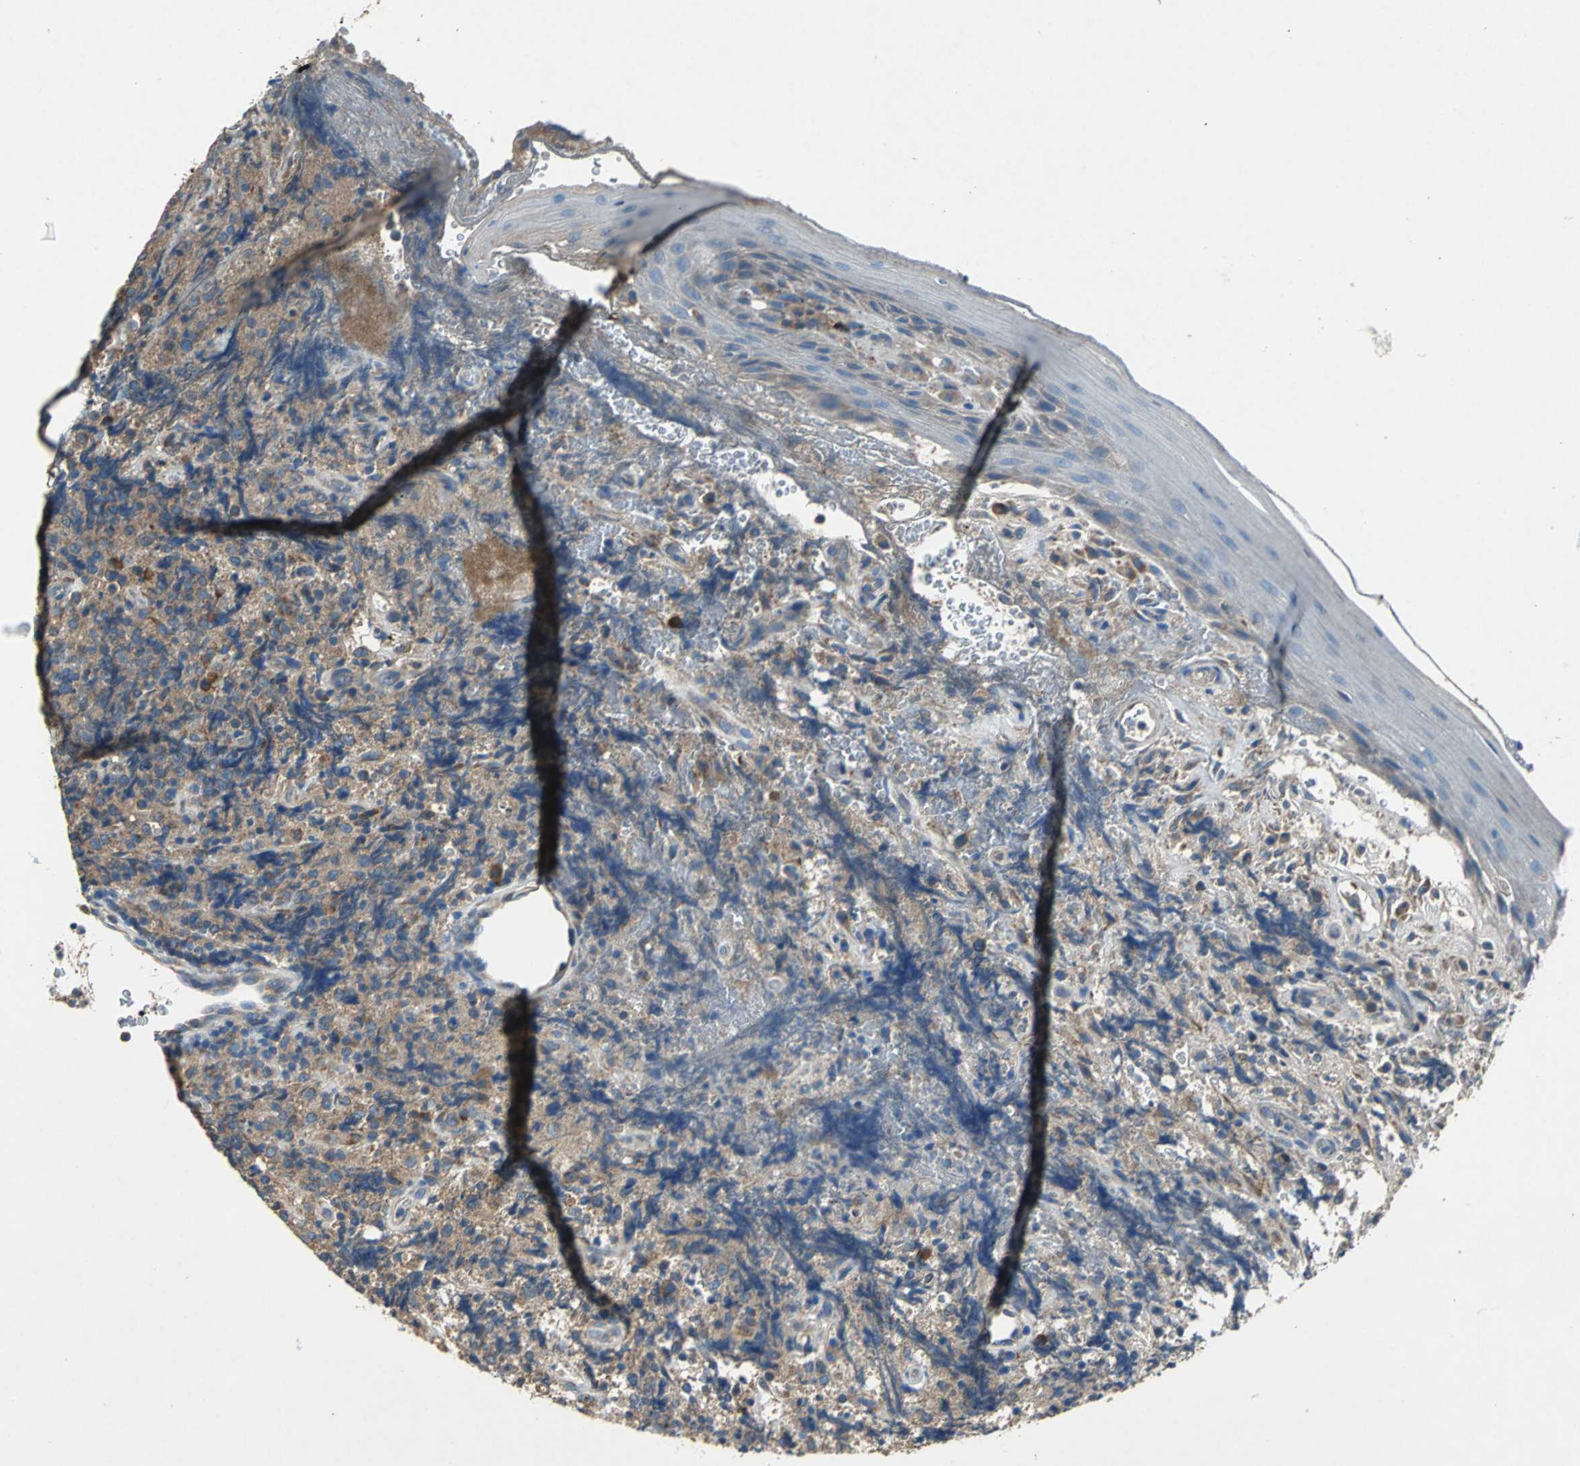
{"staining": {"intensity": "moderate", "quantity": ">75%", "location": "cytoplasmic/membranous"}, "tissue": "lymphoma", "cell_type": "Tumor cells", "image_type": "cancer", "snomed": [{"axis": "morphology", "description": "Malignant lymphoma, non-Hodgkin's type, High grade"}, {"axis": "topography", "description": "Tonsil"}], "caption": "An immunohistochemistry photomicrograph of tumor tissue is shown. Protein staining in brown labels moderate cytoplasmic/membranous positivity in lymphoma within tumor cells. (IHC, brightfield microscopy, high magnification).", "gene": "HEPH", "patient": {"sex": "female", "age": 36}}